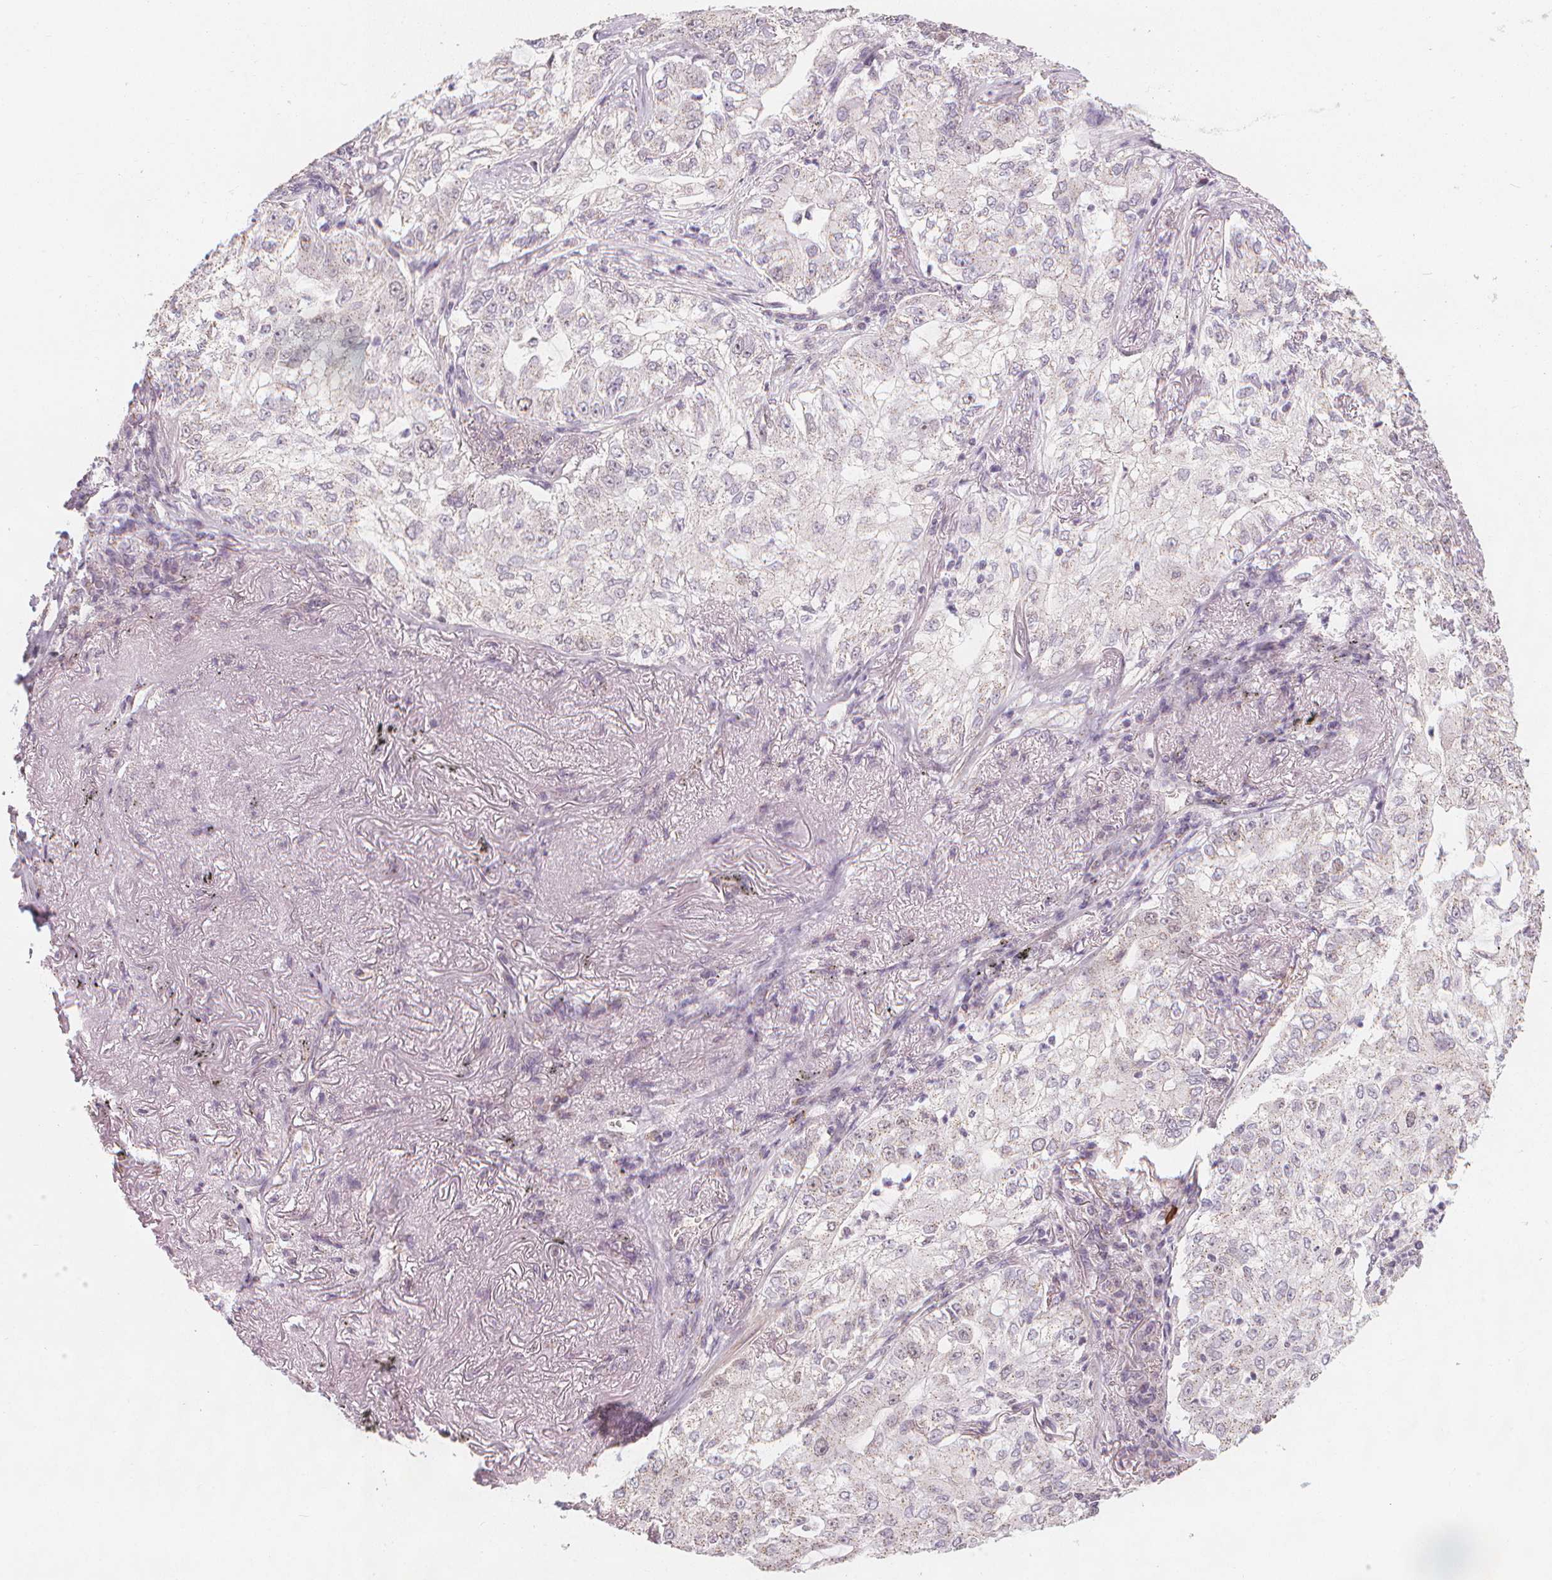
{"staining": {"intensity": "negative", "quantity": "none", "location": "none"}, "tissue": "lung cancer", "cell_type": "Tumor cells", "image_type": "cancer", "snomed": [{"axis": "morphology", "description": "Adenocarcinoma, NOS"}, {"axis": "topography", "description": "Lung"}], "caption": "Tumor cells are negative for protein expression in human lung adenocarcinoma. Nuclei are stained in blue.", "gene": "TIPIN", "patient": {"sex": "female", "age": 73}}